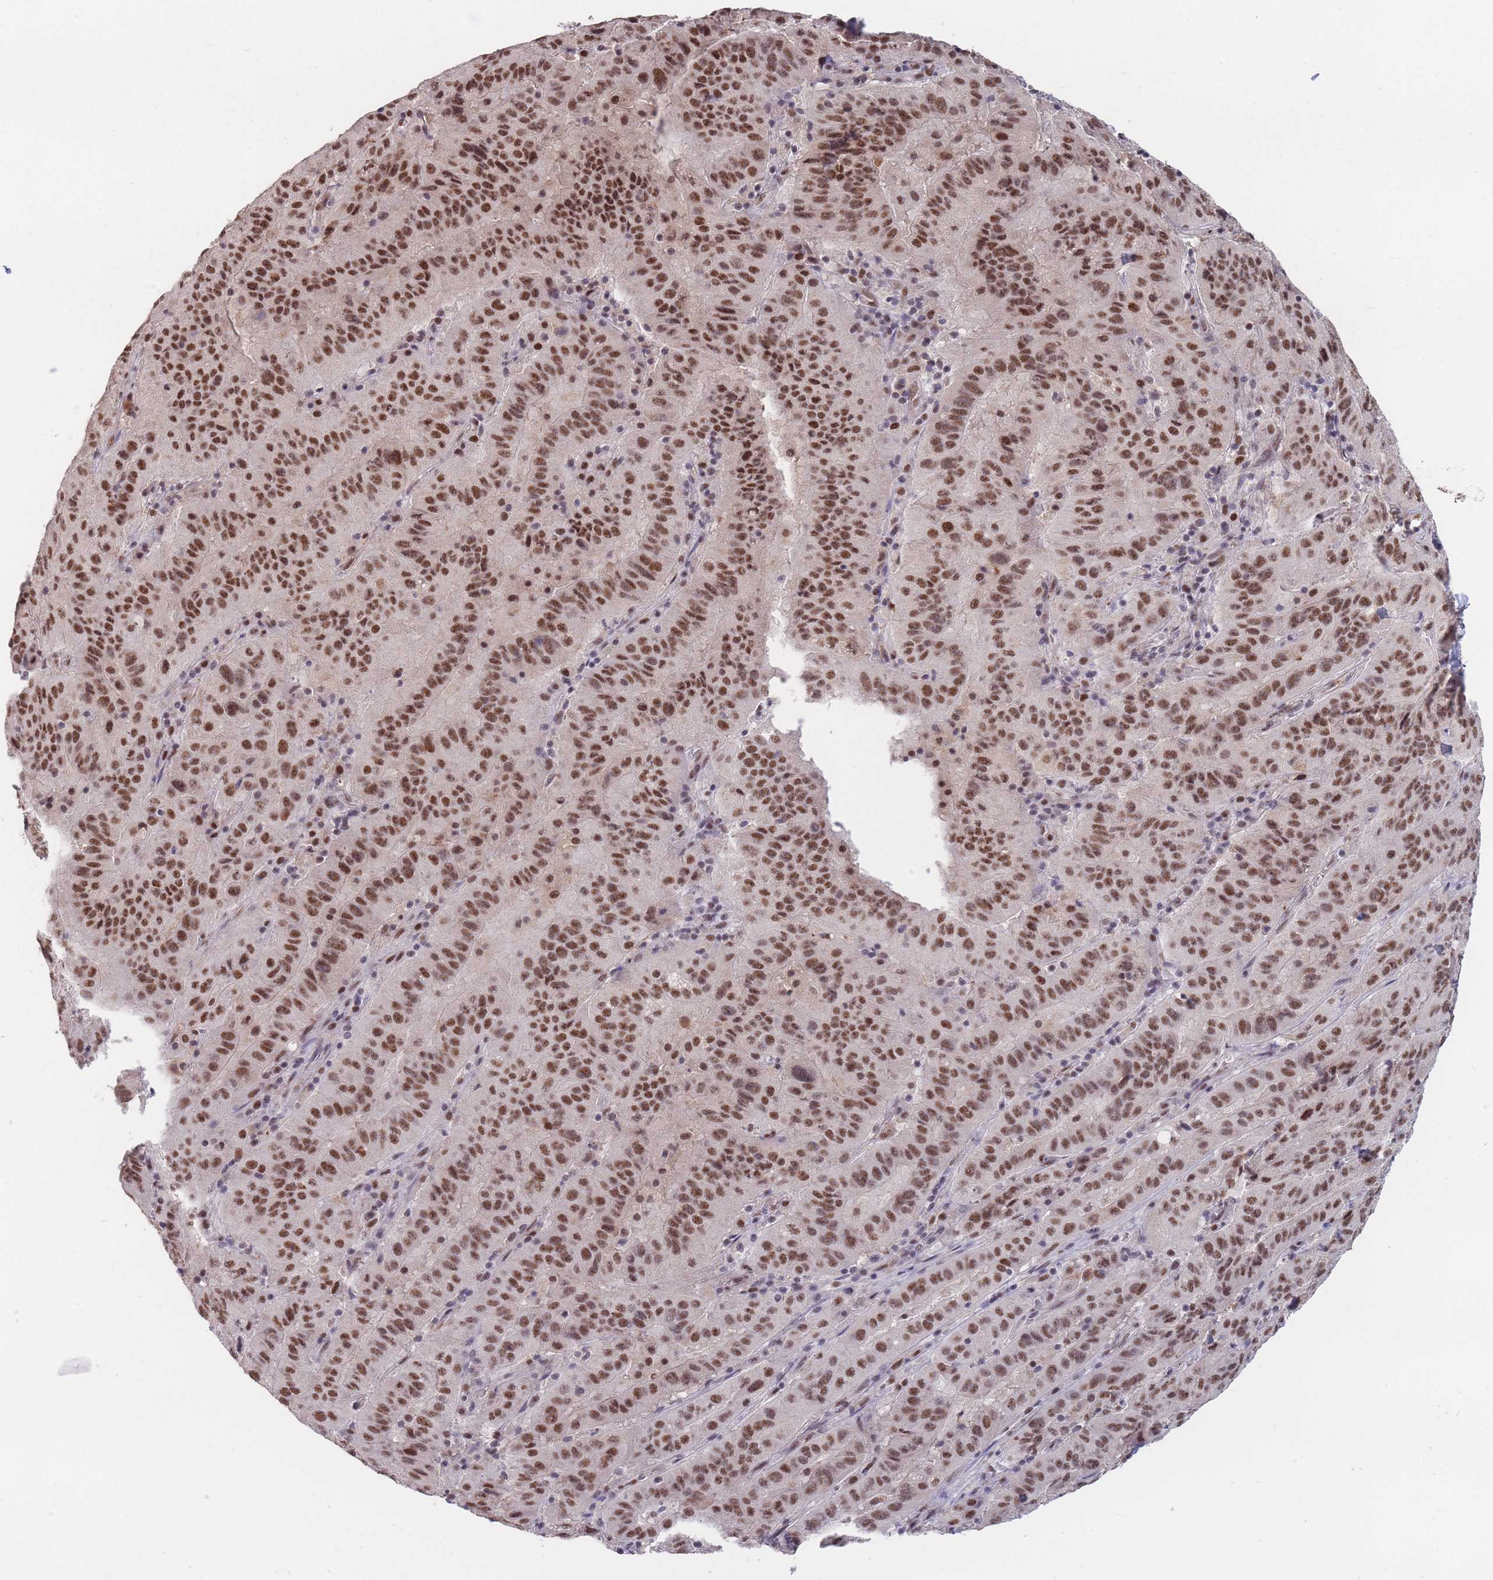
{"staining": {"intensity": "moderate", "quantity": ">75%", "location": "nuclear"}, "tissue": "pancreatic cancer", "cell_type": "Tumor cells", "image_type": "cancer", "snomed": [{"axis": "morphology", "description": "Adenocarcinoma, NOS"}, {"axis": "topography", "description": "Pancreas"}], "caption": "There is medium levels of moderate nuclear expression in tumor cells of pancreatic cancer, as demonstrated by immunohistochemical staining (brown color).", "gene": "SNRPA1", "patient": {"sex": "male", "age": 63}}